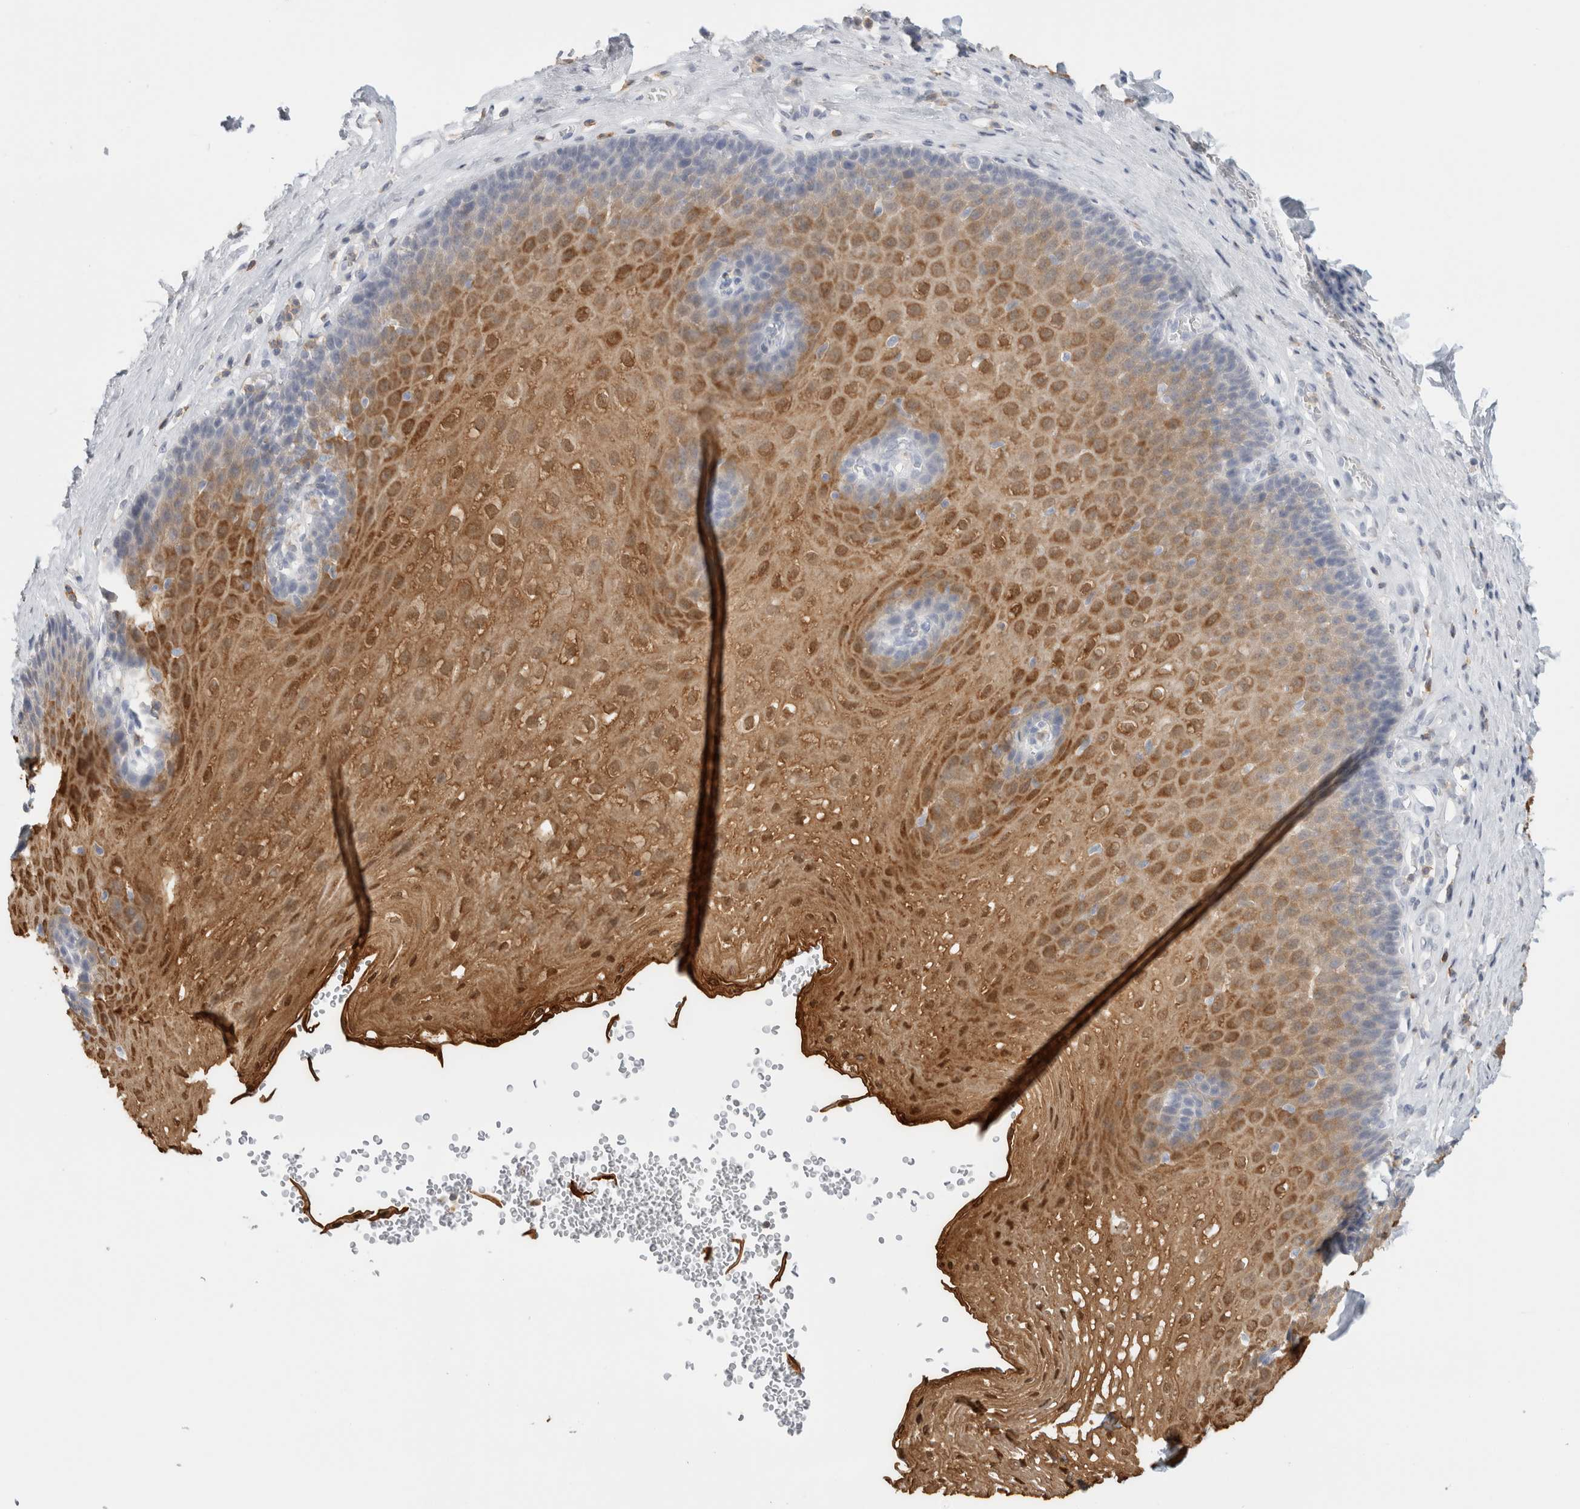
{"staining": {"intensity": "moderate", "quantity": ">75%", "location": "cytoplasmic/membranous,nuclear"}, "tissue": "esophagus", "cell_type": "Squamous epithelial cells", "image_type": "normal", "snomed": [{"axis": "morphology", "description": "Normal tissue, NOS"}, {"axis": "topography", "description": "Esophagus"}], "caption": "Immunohistochemical staining of normal human esophagus displays >75% levels of moderate cytoplasmic/membranous,nuclear protein expression in about >75% of squamous epithelial cells. (brown staining indicates protein expression, while blue staining denotes nuclei).", "gene": "P2RY2", "patient": {"sex": "female", "age": 66}}